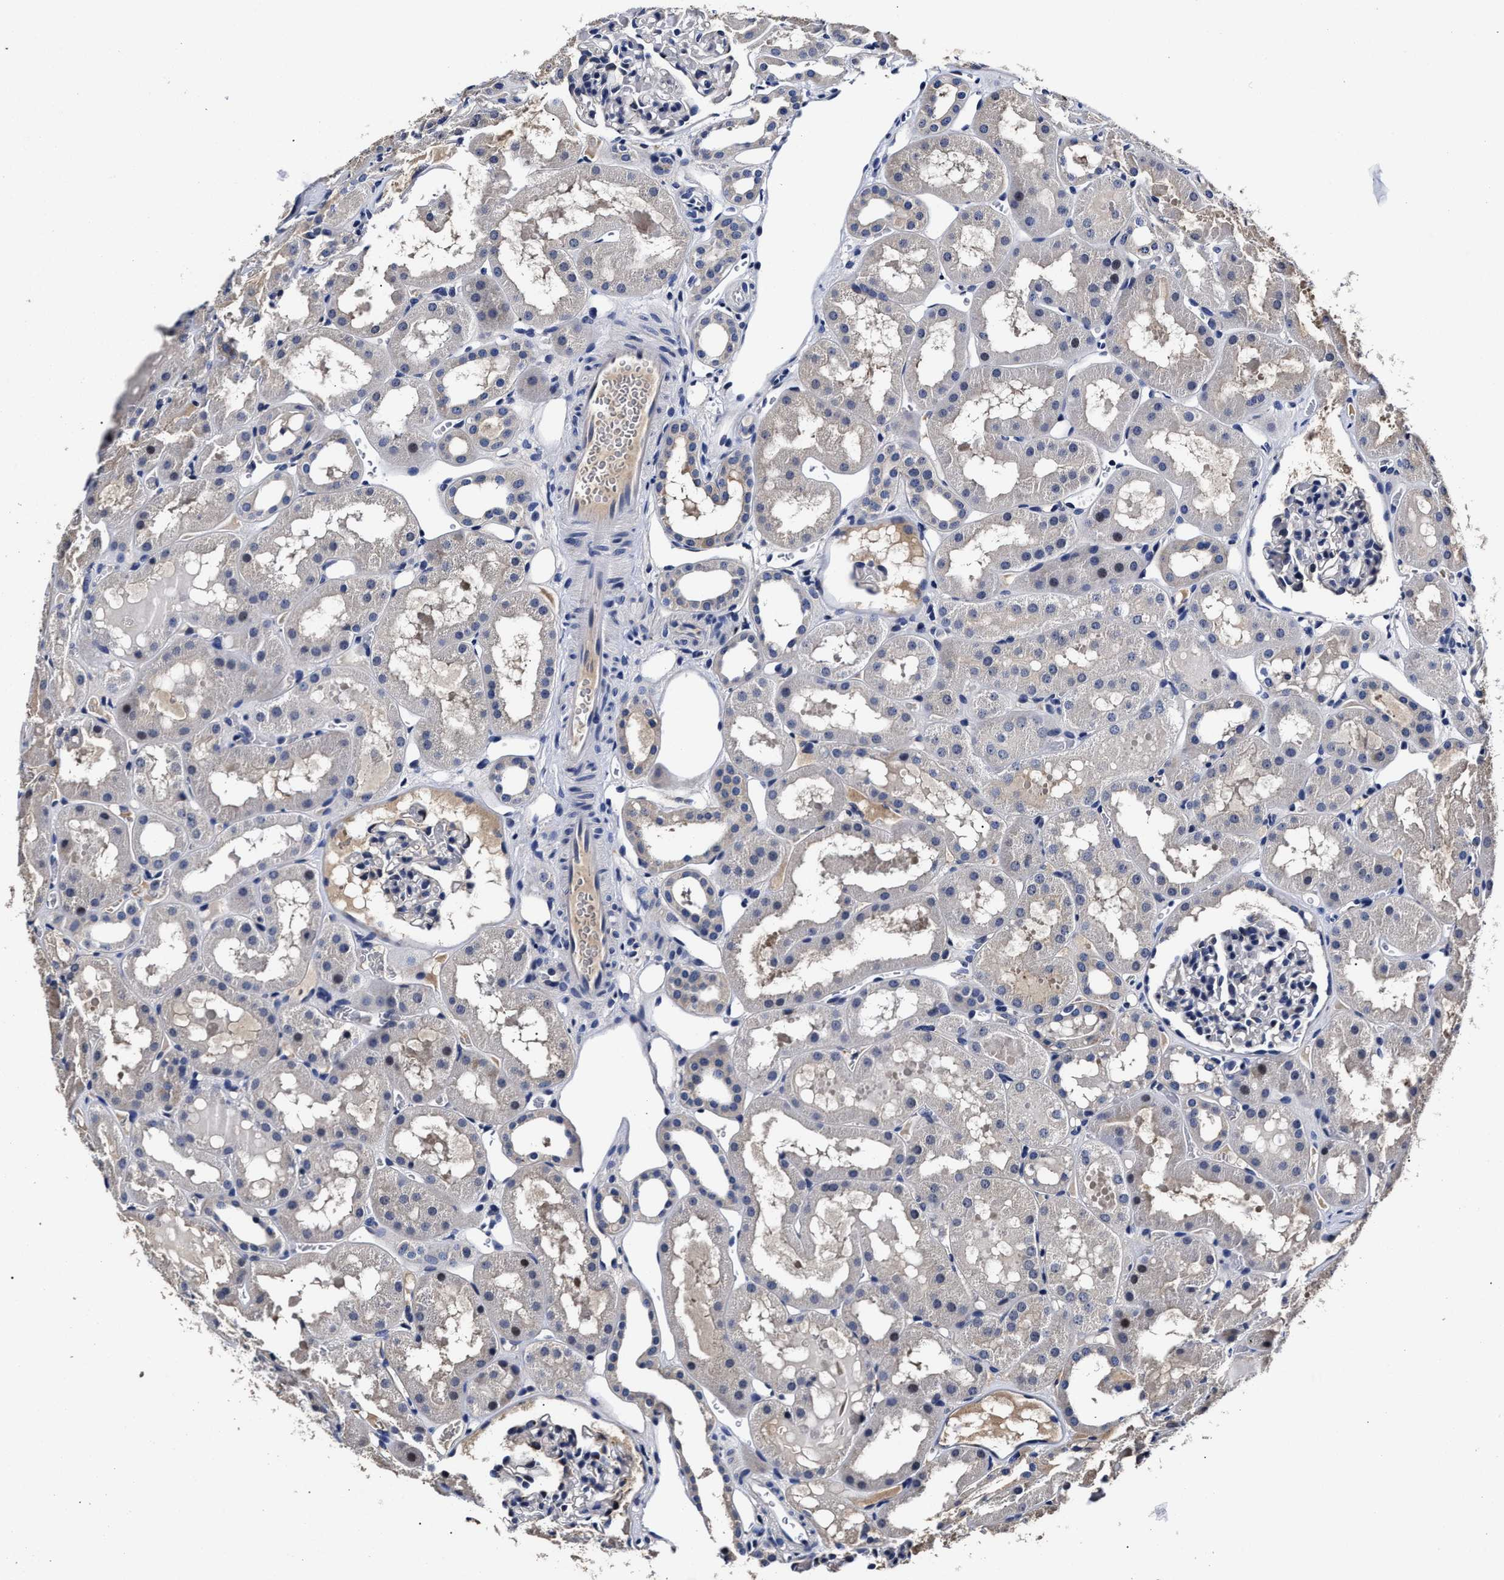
{"staining": {"intensity": "negative", "quantity": "none", "location": "none"}, "tissue": "kidney", "cell_type": "Cells in glomeruli", "image_type": "normal", "snomed": [{"axis": "morphology", "description": "Normal tissue, NOS"}, {"axis": "topography", "description": "Kidney"}, {"axis": "topography", "description": "Urinary bladder"}], "caption": "High magnification brightfield microscopy of benign kidney stained with DAB (brown) and counterstained with hematoxylin (blue): cells in glomeruli show no significant expression.", "gene": "OLFML2A", "patient": {"sex": "male", "age": 16}}